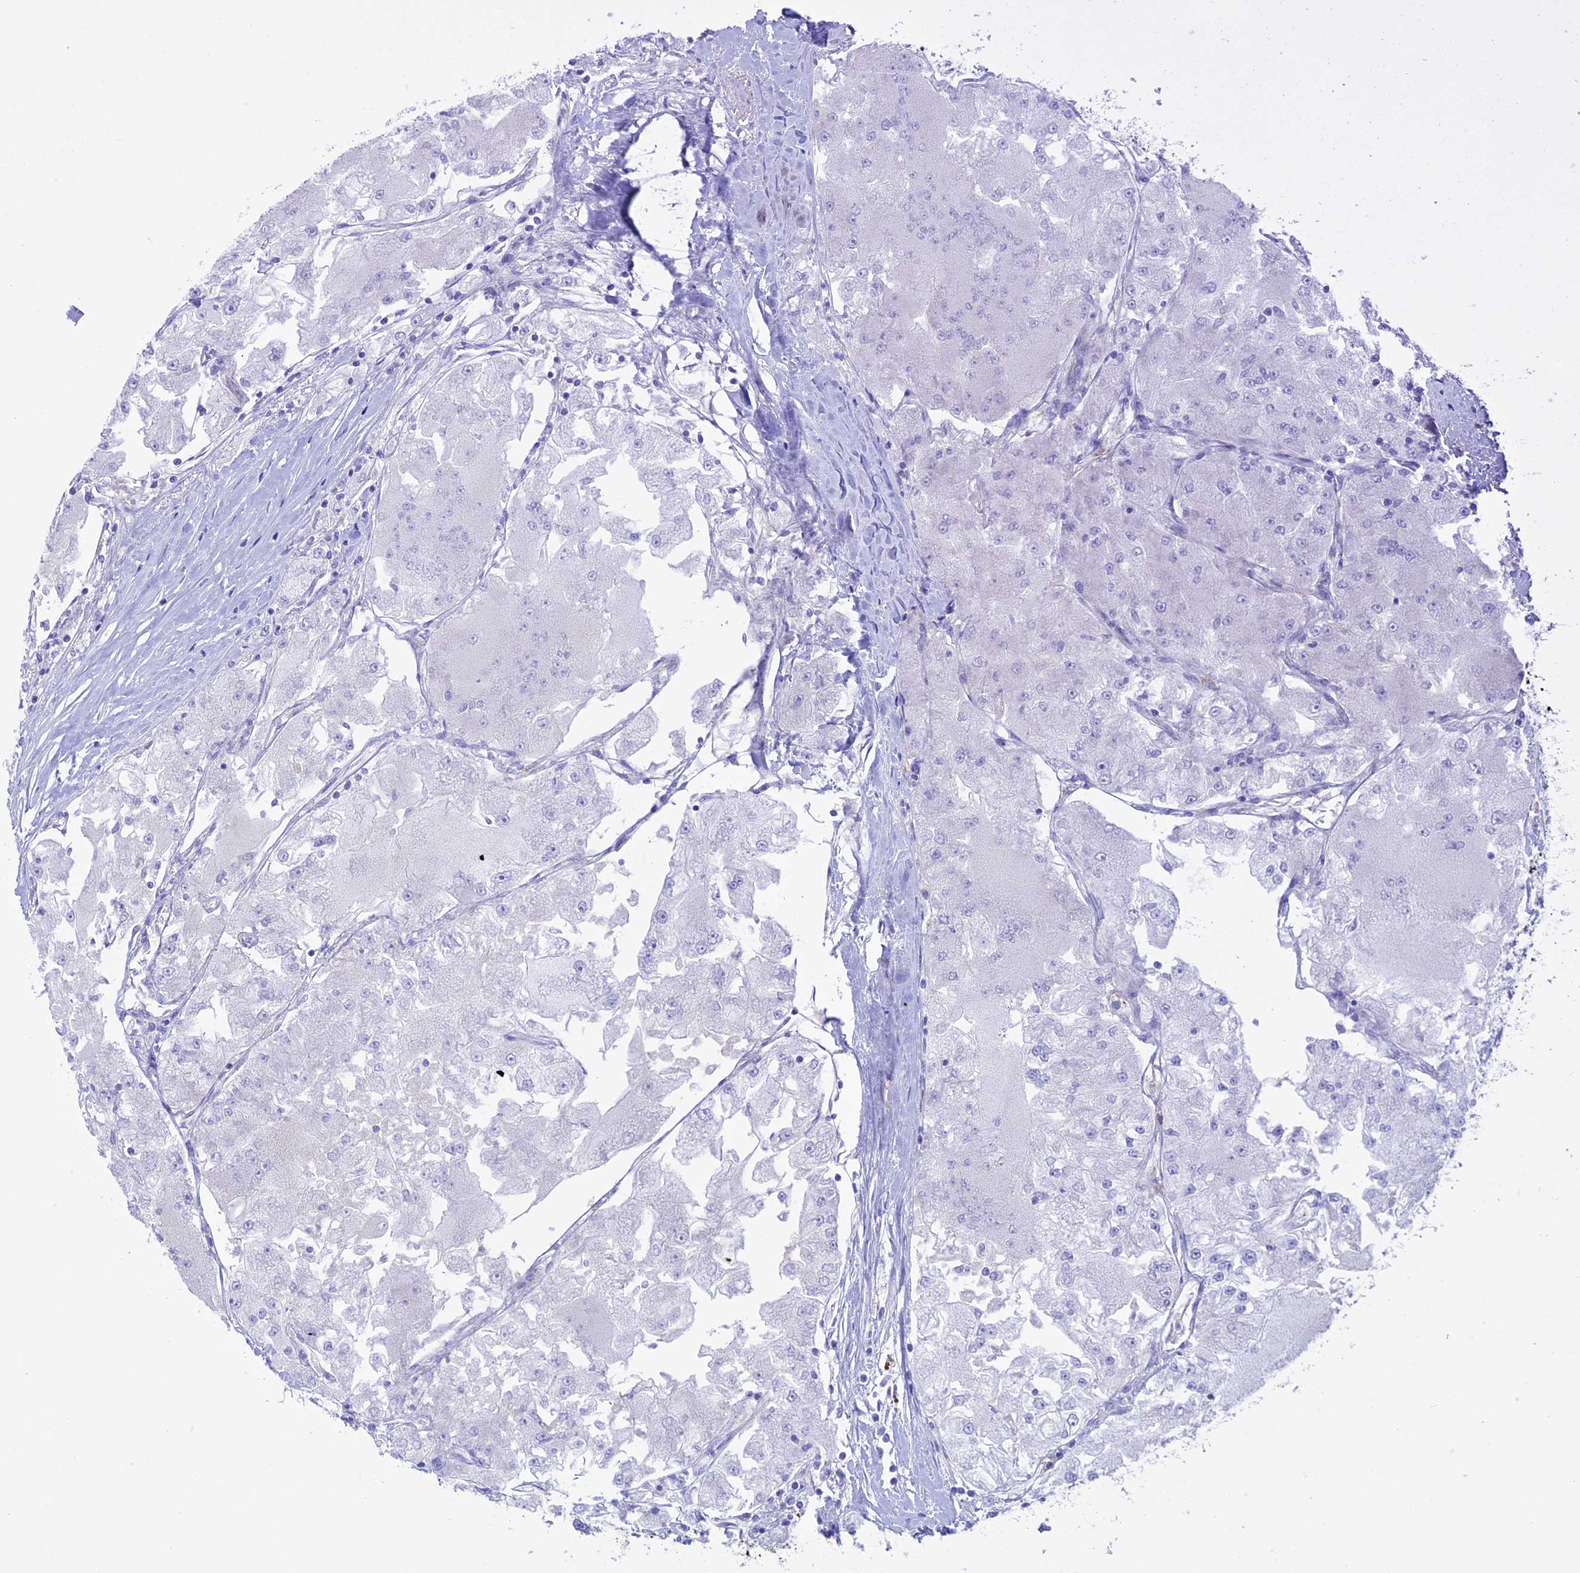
{"staining": {"intensity": "negative", "quantity": "none", "location": "none"}, "tissue": "renal cancer", "cell_type": "Tumor cells", "image_type": "cancer", "snomed": [{"axis": "morphology", "description": "Adenocarcinoma, NOS"}, {"axis": "topography", "description": "Kidney"}], "caption": "Immunohistochemistry image of renal cancer stained for a protein (brown), which exhibits no expression in tumor cells.", "gene": "IGSF6", "patient": {"sex": "female", "age": 72}}